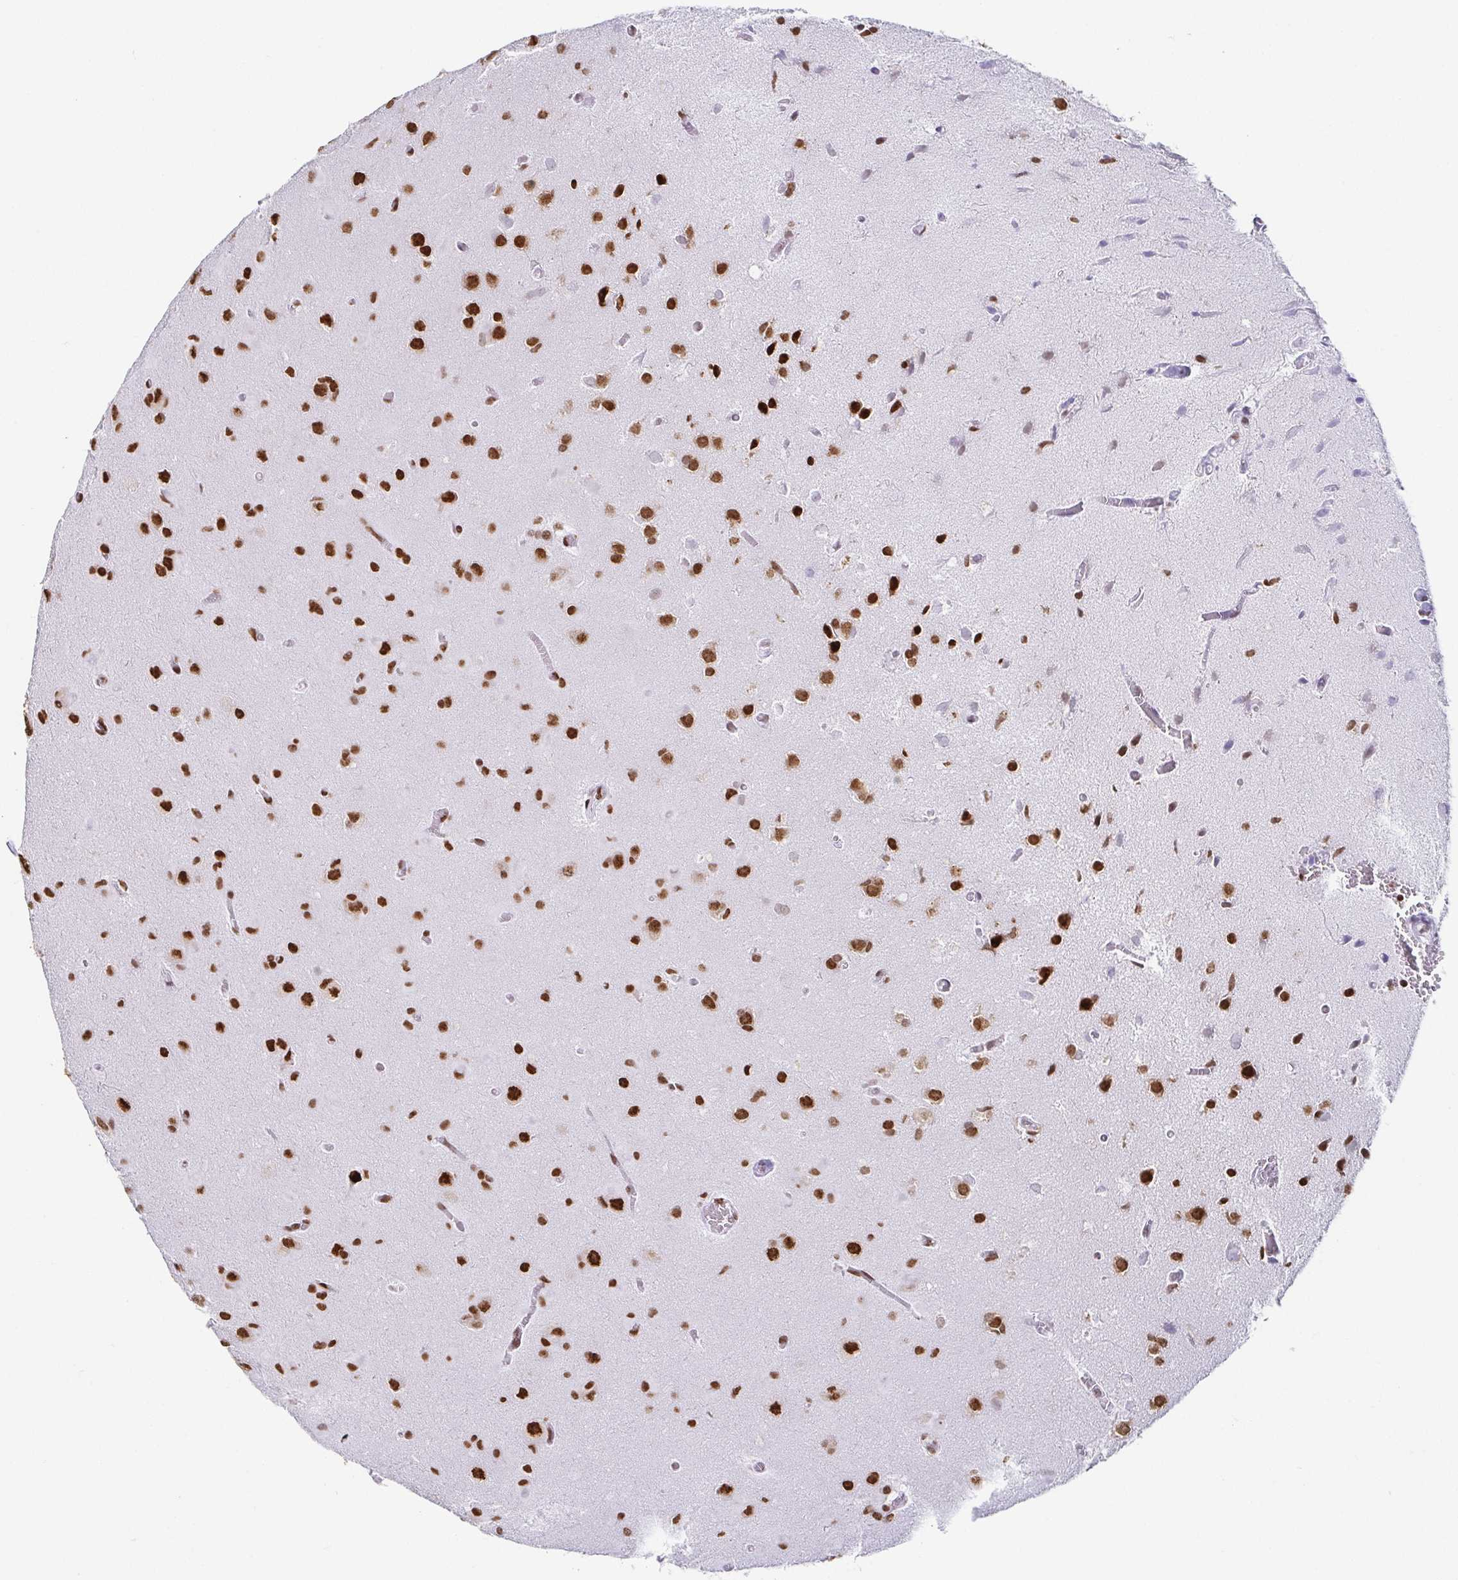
{"staining": {"intensity": "strong", "quantity": ">75%", "location": "nuclear"}, "tissue": "glioma", "cell_type": "Tumor cells", "image_type": "cancer", "snomed": [{"axis": "morphology", "description": "Glioma, malignant, Low grade"}, {"axis": "topography", "description": "Brain"}], "caption": "Glioma tissue displays strong nuclear positivity in approximately >75% of tumor cells, visualized by immunohistochemistry.", "gene": "EWSR1", "patient": {"sex": "male", "age": 58}}